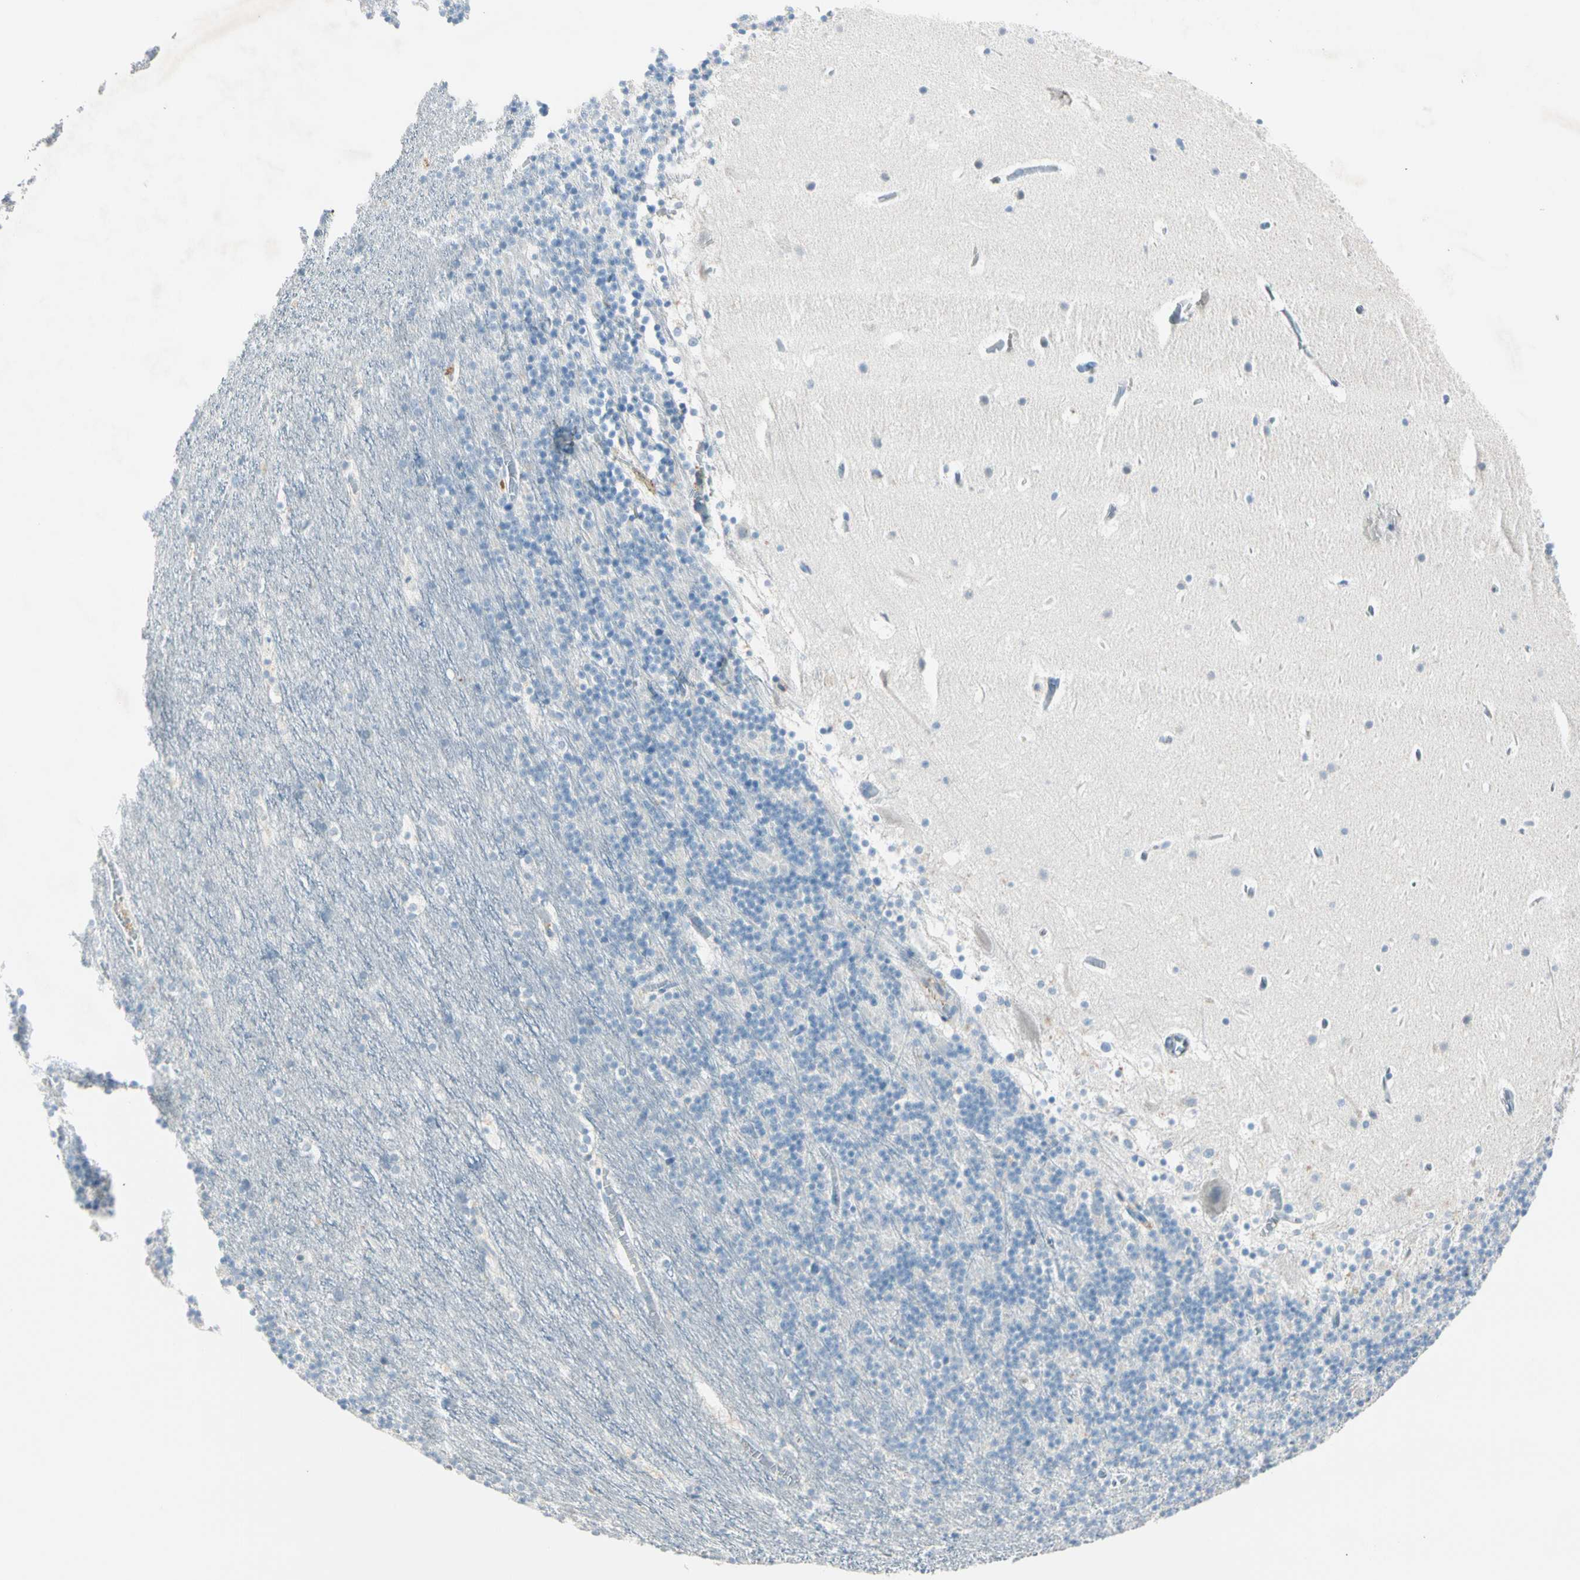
{"staining": {"intensity": "negative", "quantity": "none", "location": "none"}, "tissue": "cerebellum", "cell_type": "Cells in granular layer", "image_type": "normal", "snomed": [{"axis": "morphology", "description": "Normal tissue, NOS"}, {"axis": "topography", "description": "Cerebellum"}], "caption": "Cerebellum was stained to show a protein in brown. There is no significant positivity in cells in granular layer. The staining was performed using DAB (3,3'-diaminobenzidine) to visualize the protein expression in brown, while the nuclei were stained in blue with hematoxylin (Magnification: 20x).", "gene": "SERPIND1", "patient": {"sex": "male", "age": 45}}